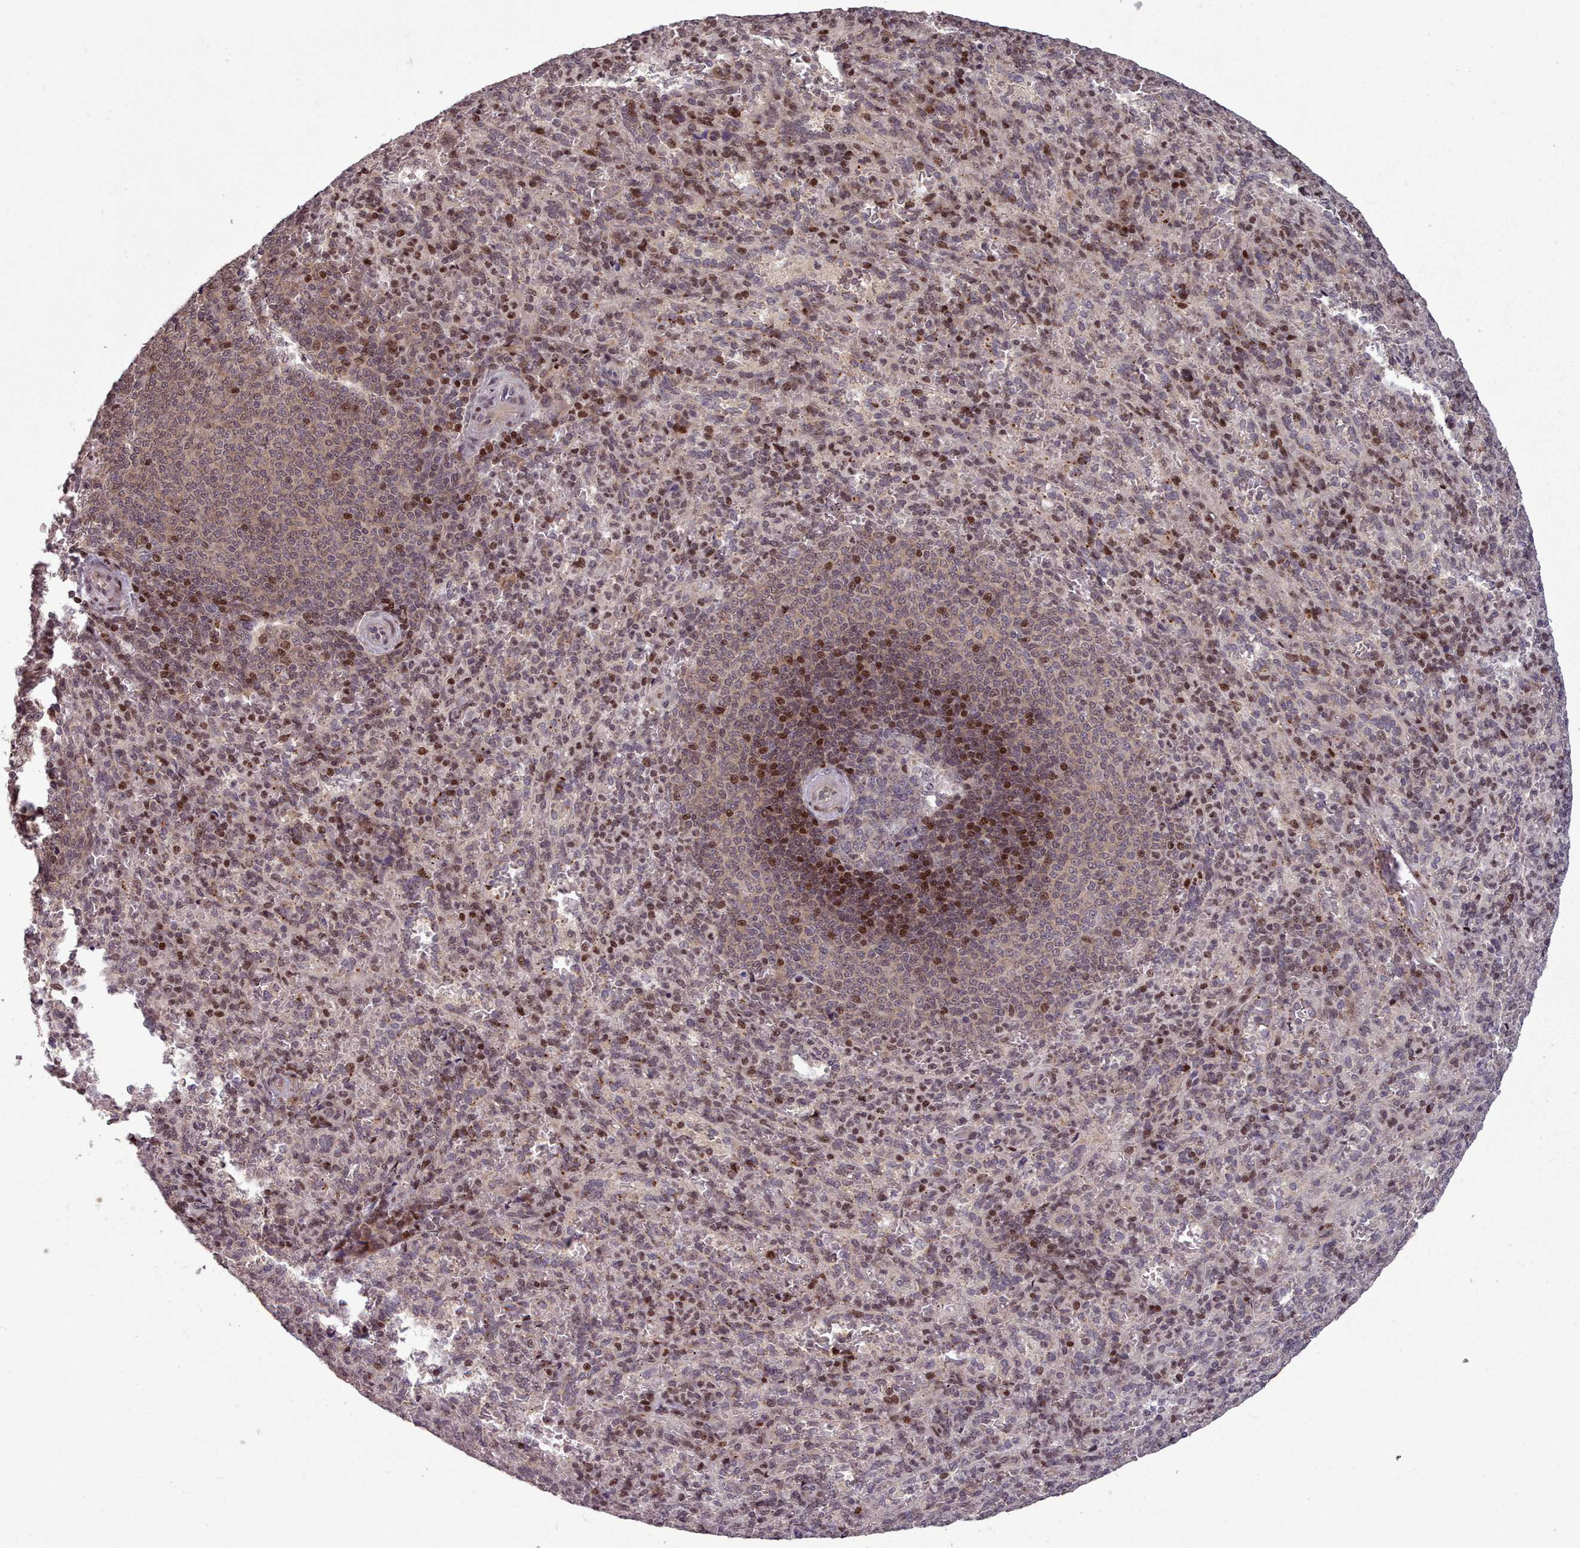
{"staining": {"intensity": "moderate", "quantity": "25%-75%", "location": "nuclear"}, "tissue": "spleen", "cell_type": "Cells in red pulp", "image_type": "normal", "snomed": [{"axis": "morphology", "description": "Normal tissue, NOS"}, {"axis": "topography", "description": "Spleen"}], "caption": "Benign spleen was stained to show a protein in brown. There is medium levels of moderate nuclear expression in about 25%-75% of cells in red pulp.", "gene": "ENSA", "patient": {"sex": "female", "age": 21}}